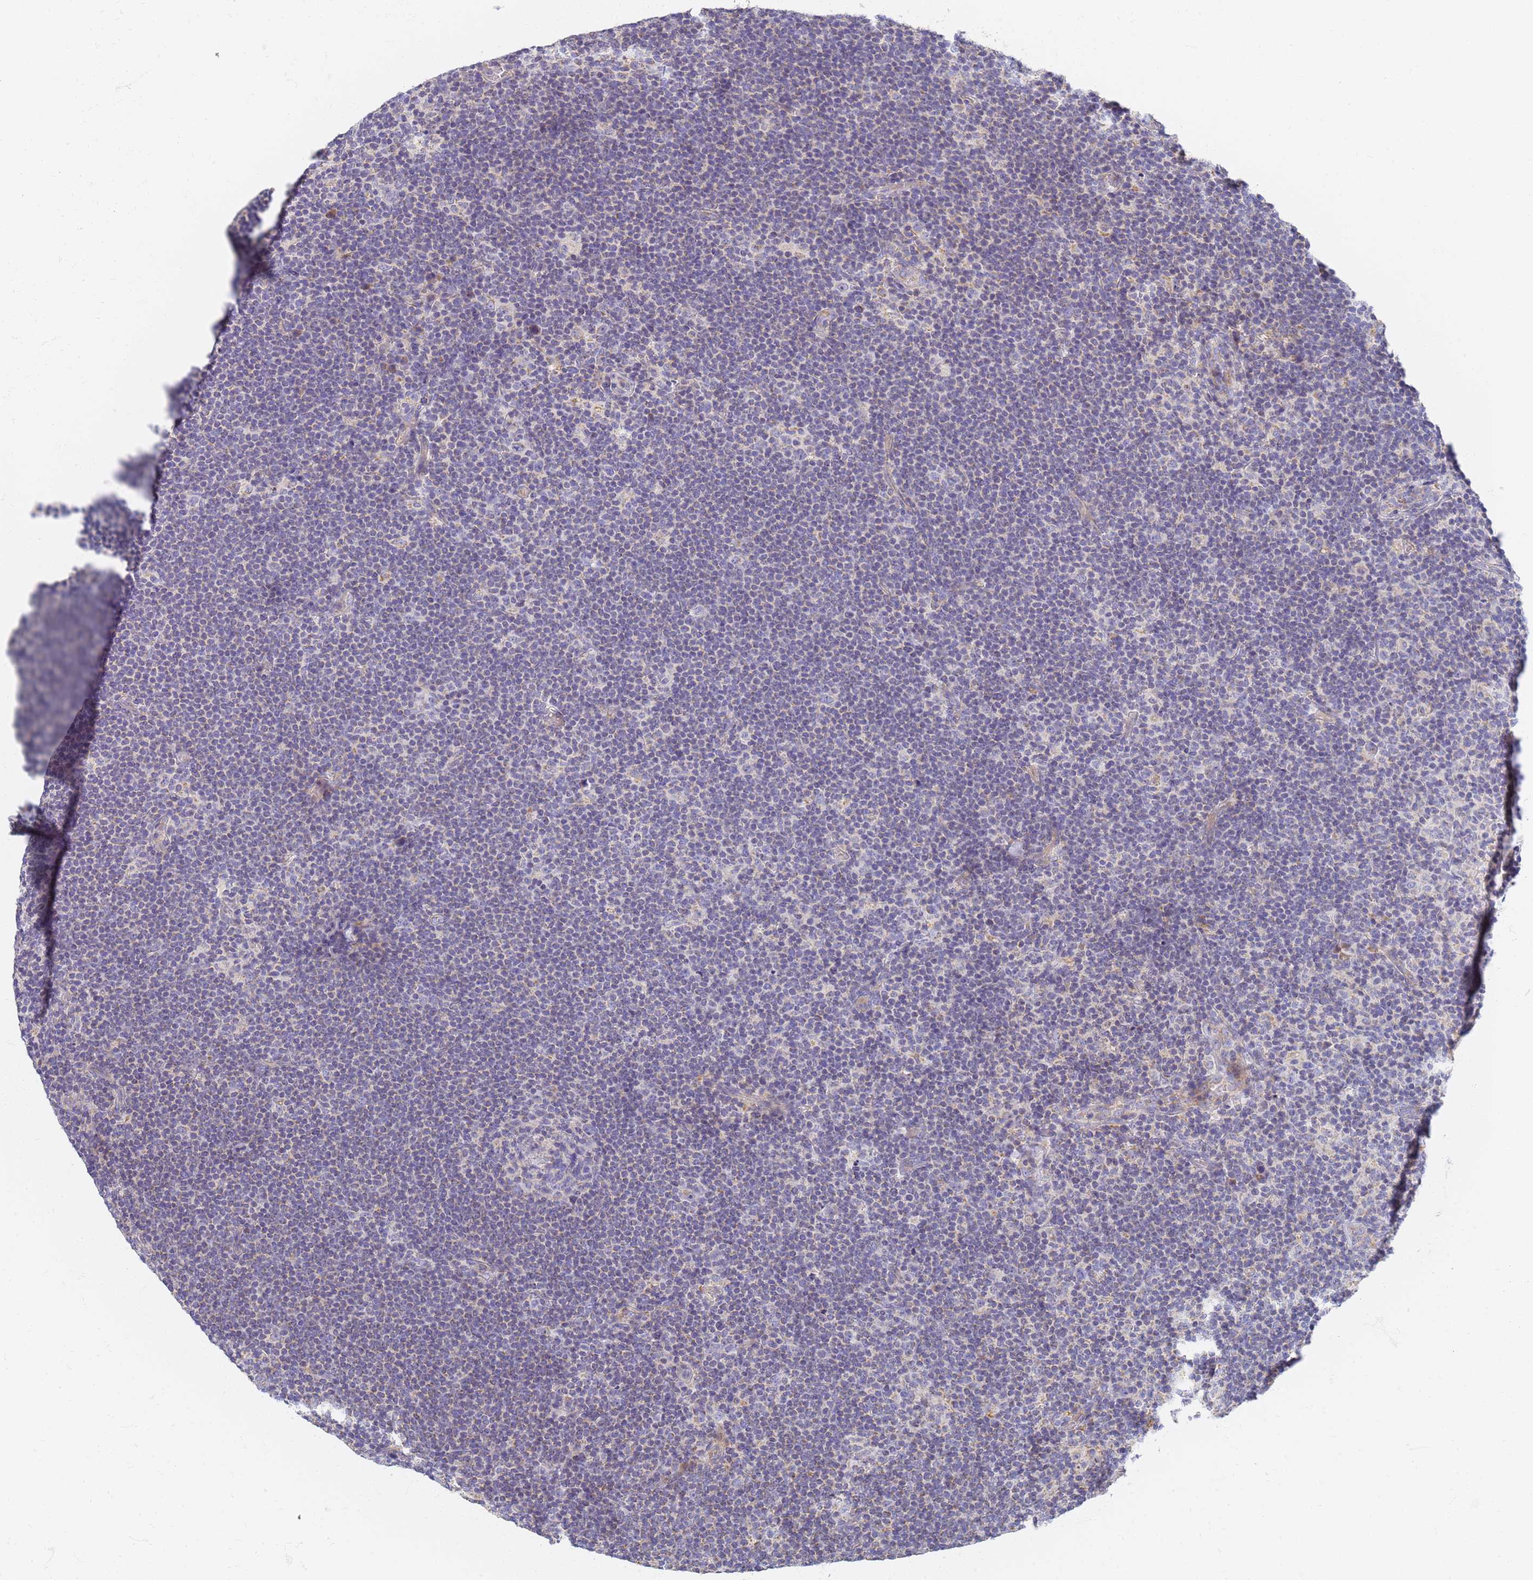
{"staining": {"intensity": "negative", "quantity": "none", "location": "none"}, "tissue": "lymphoma", "cell_type": "Tumor cells", "image_type": "cancer", "snomed": [{"axis": "morphology", "description": "Hodgkin's disease, NOS"}, {"axis": "topography", "description": "Lymph node"}], "caption": "Human Hodgkin's disease stained for a protein using immunohistochemistry (IHC) exhibits no expression in tumor cells.", "gene": "UTP23", "patient": {"sex": "female", "age": 57}}